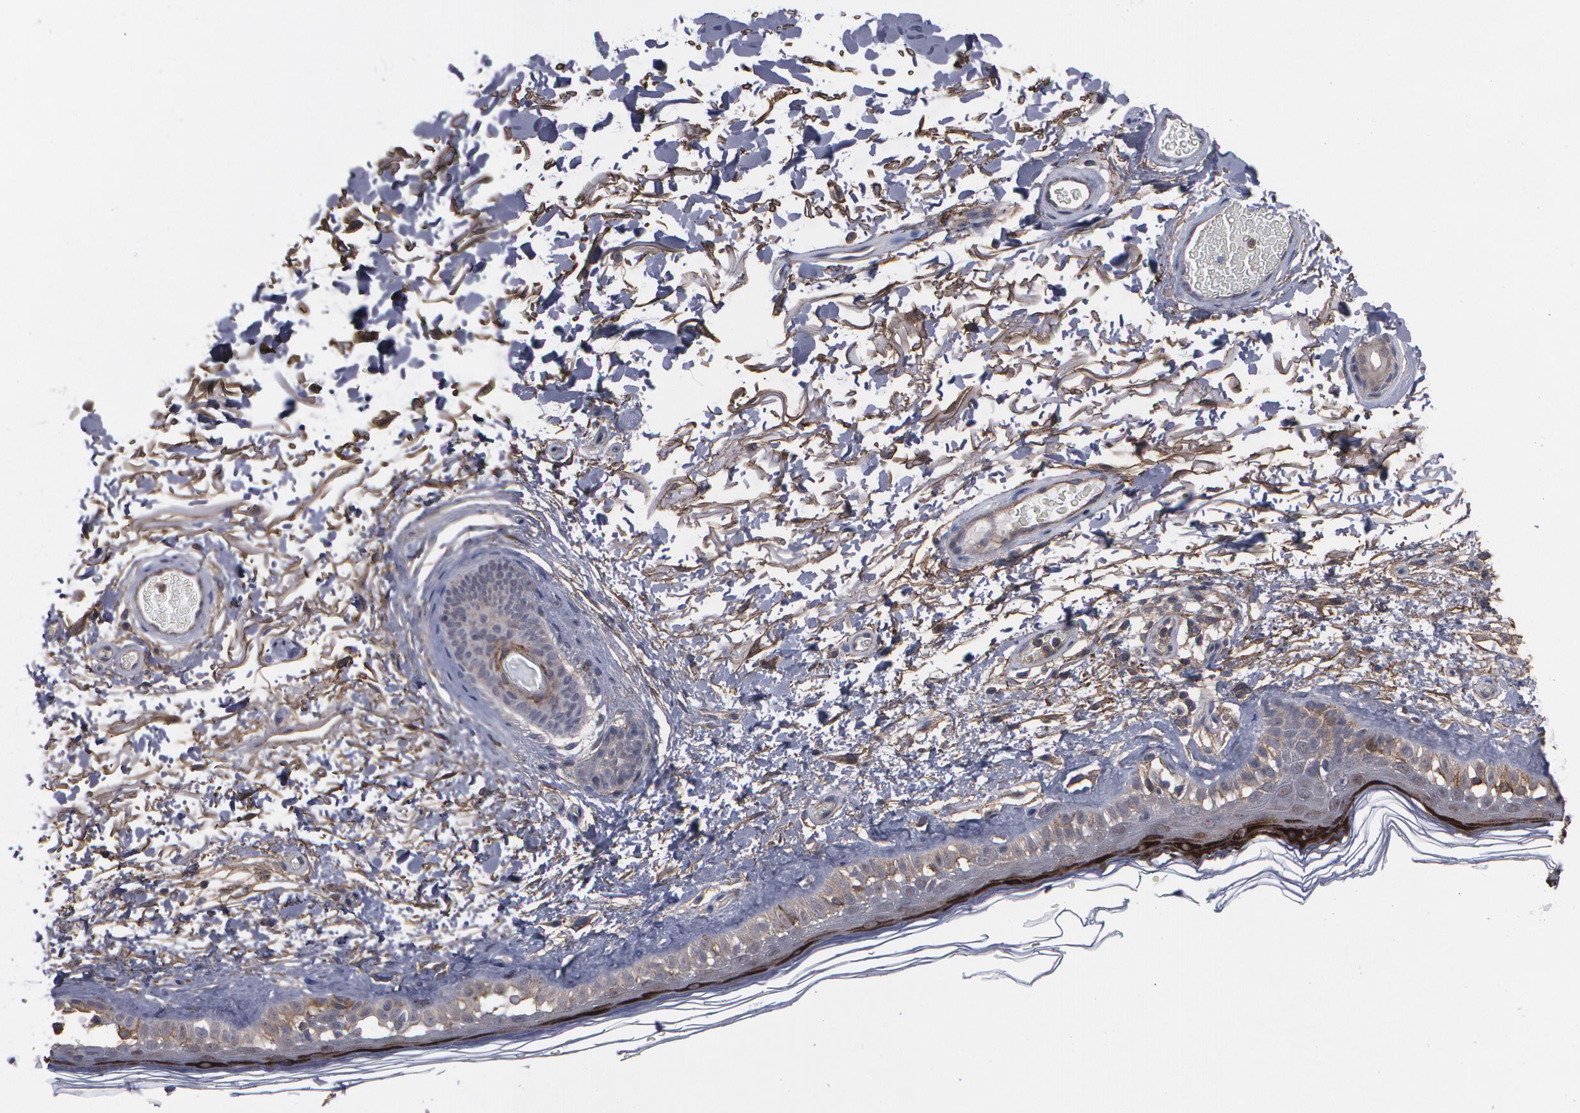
{"staining": {"intensity": "moderate", "quantity": ">75%", "location": "cytoplasmic/membranous"}, "tissue": "skin", "cell_type": "Fibroblasts", "image_type": "normal", "snomed": [{"axis": "morphology", "description": "Normal tissue, NOS"}, {"axis": "topography", "description": "Skin"}], "caption": "The immunohistochemical stain labels moderate cytoplasmic/membranous expression in fibroblasts of normal skin.", "gene": "BMP6", "patient": {"sex": "male", "age": 63}}